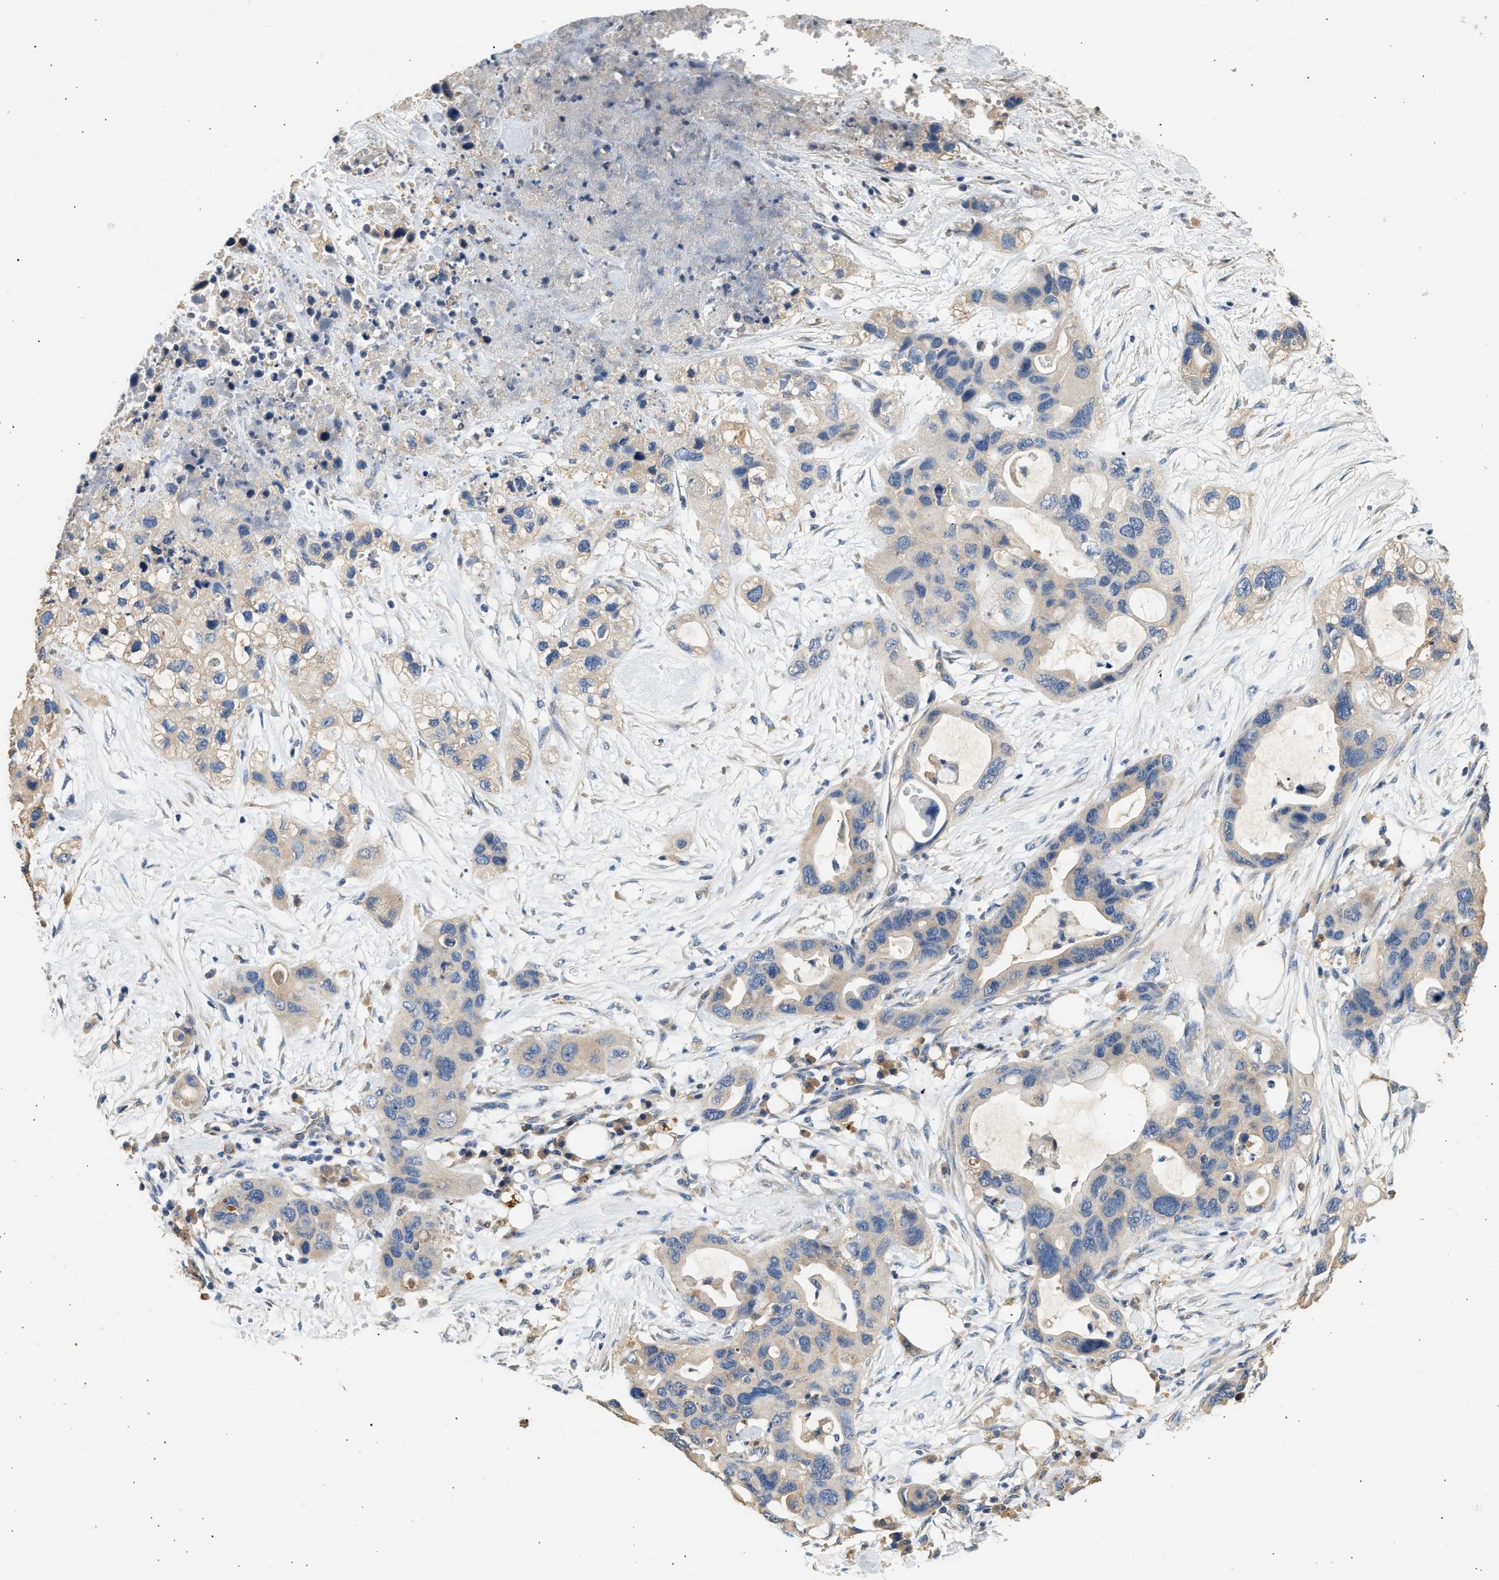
{"staining": {"intensity": "weak", "quantity": "25%-75%", "location": "cytoplasmic/membranous"}, "tissue": "pancreatic cancer", "cell_type": "Tumor cells", "image_type": "cancer", "snomed": [{"axis": "morphology", "description": "Adenocarcinoma, NOS"}, {"axis": "topography", "description": "Pancreas"}], "caption": "The photomicrograph shows a brown stain indicating the presence of a protein in the cytoplasmic/membranous of tumor cells in pancreatic cancer.", "gene": "WDR31", "patient": {"sex": "female", "age": 71}}